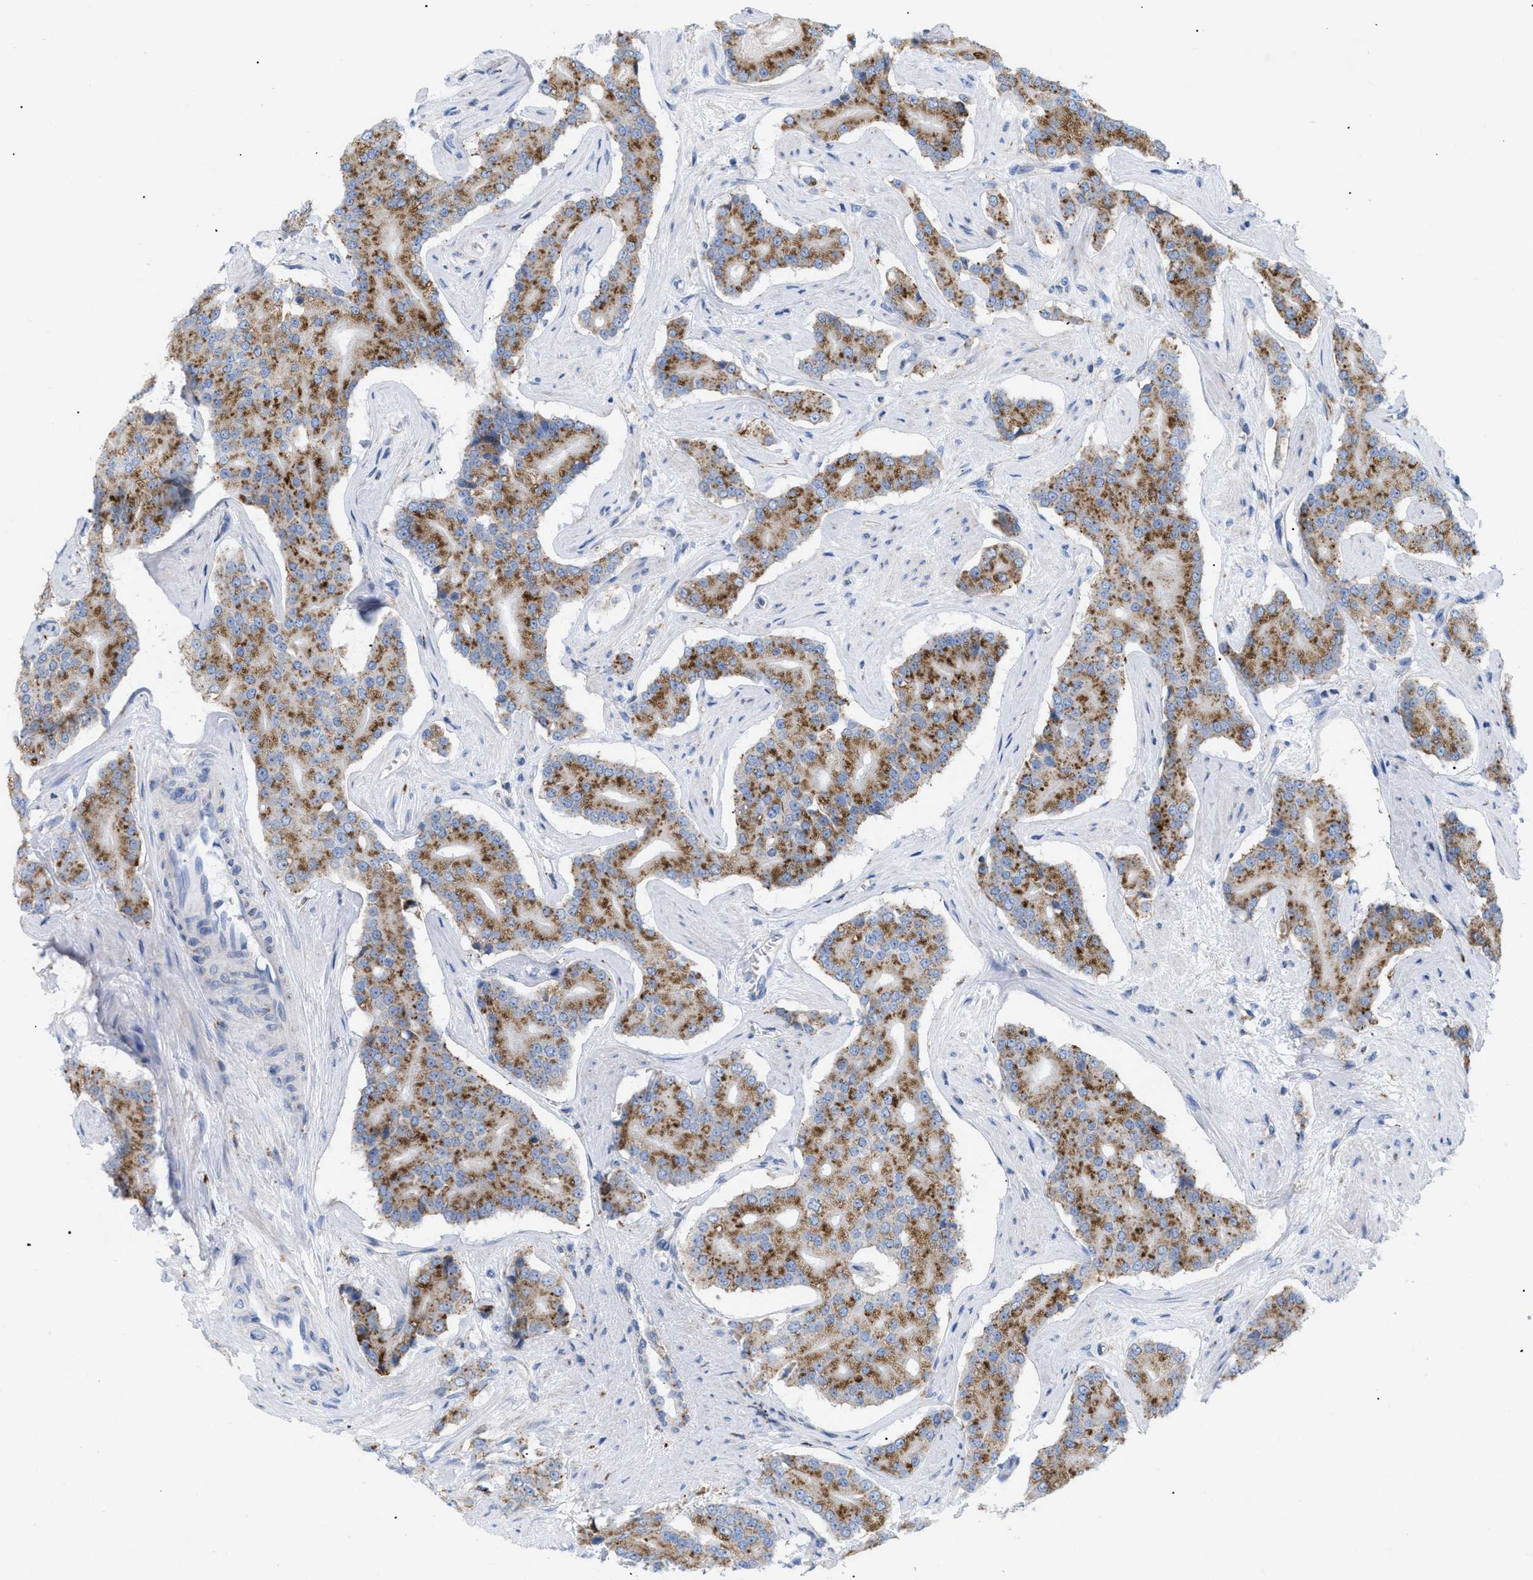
{"staining": {"intensity": "moderate", "quantity": ">75%", "location": "cytoplasmic/membranous"}, "tissue": "prostate cancer", "cell_type": "Tumor cells", "image_type": "cancer", "snomed": [{"axis": "morphology", "description": "Adenocarcinoma, High grade"}, {"axis": "topography", "description": "Prostate"}], "caption": "Protein staining of high-grade adenocarcinoma (prostate) tissue exhibits moderate cytoplasmic/membranous staining in approximately >75% of tumor cells. (DAB (3,3'-diaminobenzidine) IHC, brown staining for protein, blue staining for nuclei).", "gene": "DRAM2", "patient": {"sex": "male", "age": 71}}